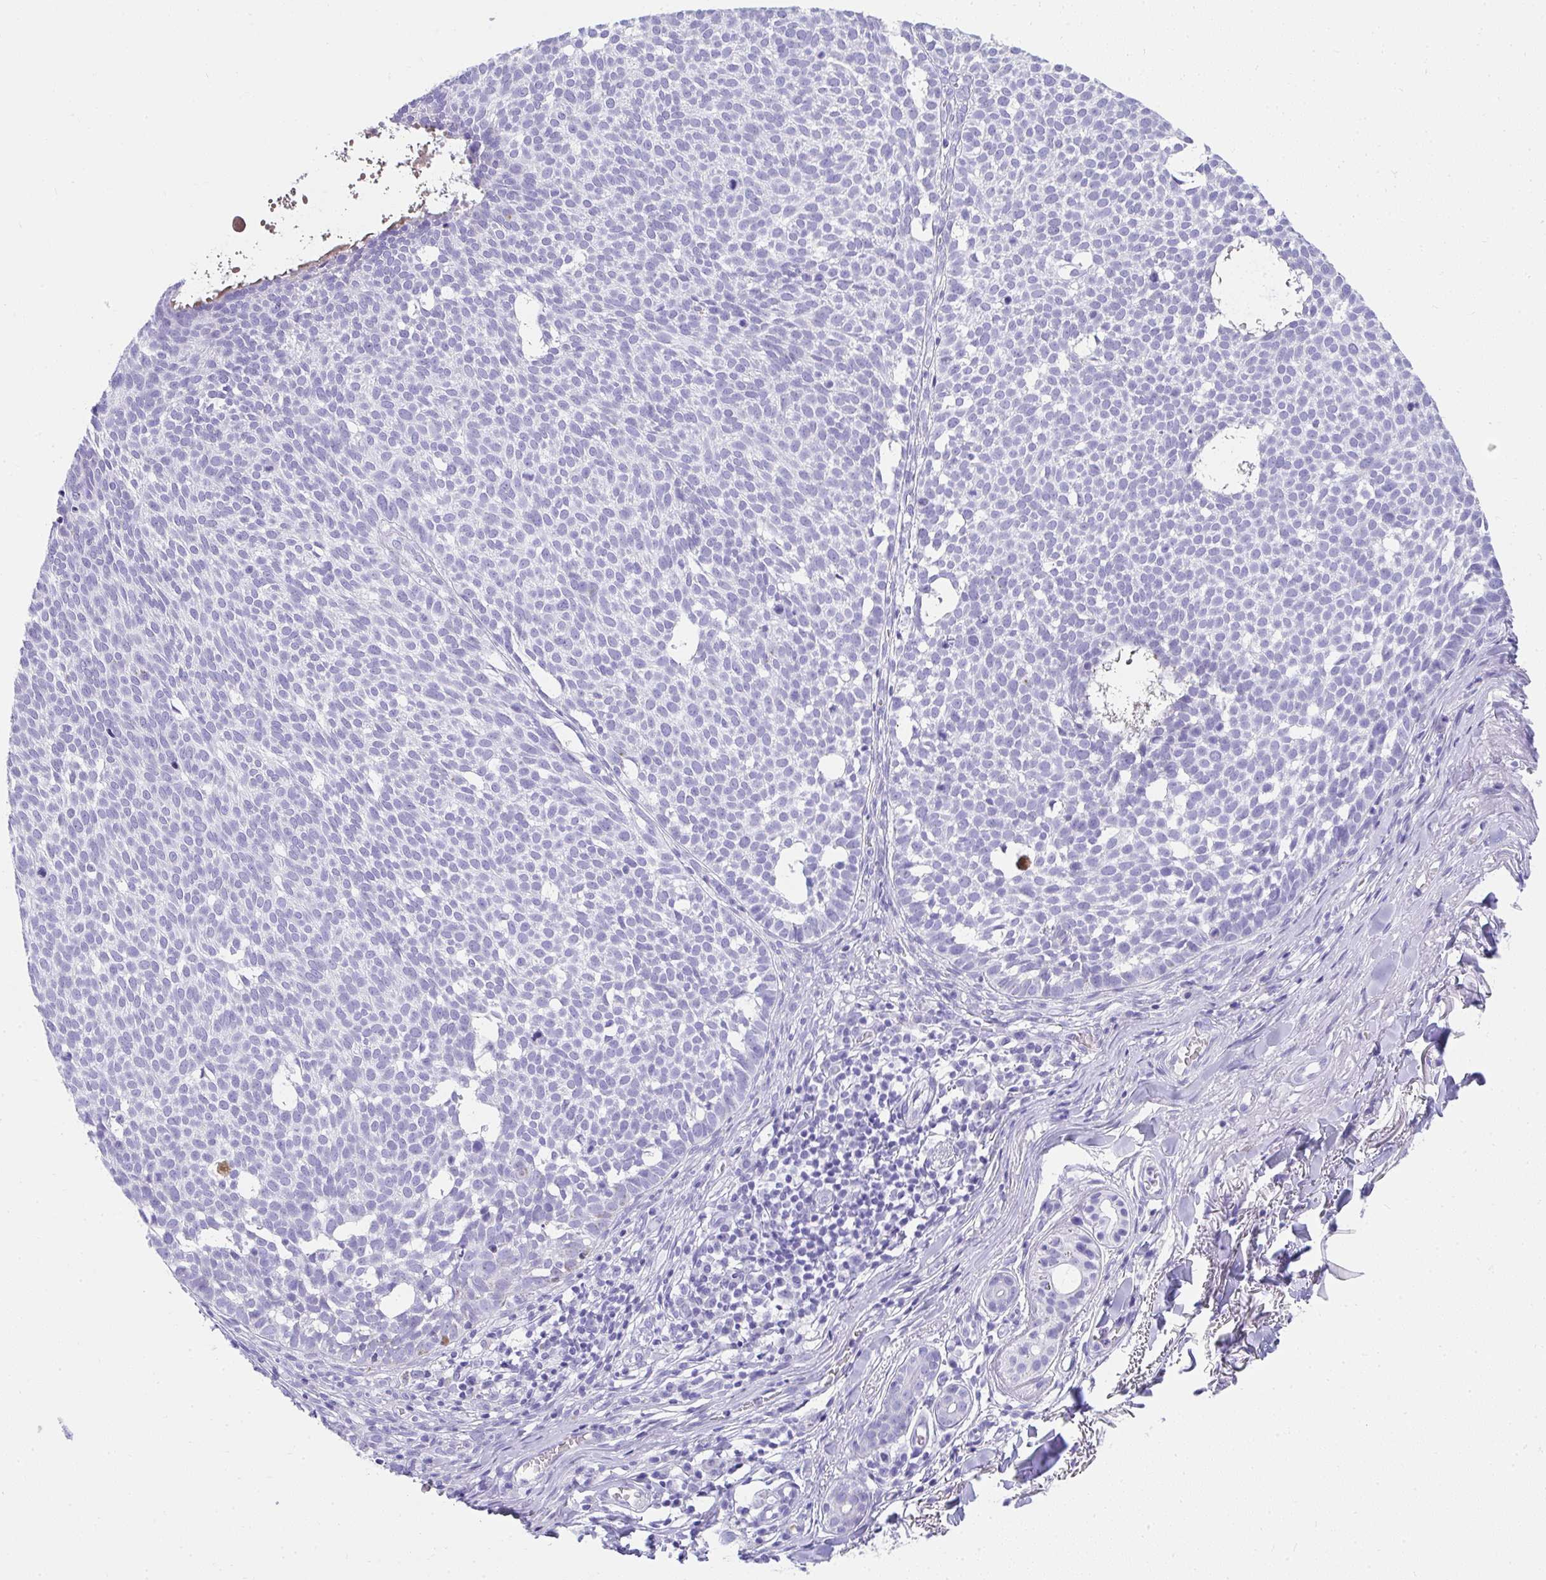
{"staining": {"intensity": "negative", "quantity": "none", "location": "none"}, "tissue": "skin cancer", "cell_type": "Tumor cells", "image_type": "cancer", "snomed": [{"axis": "morphology", "description": "Basal cell carcinoma"}, {"axis": "topography", "description": "Skin"}], "caption": "There is no significant staining in tumor cells of skin cancer. The staining is performed using DAB (3,3'-diaminobenzidine) brown chromogen with nuclei counter-stained in using hematoxylin.", "gene": "TNNT1", "patient": {"sex": "male", "age": 63}}